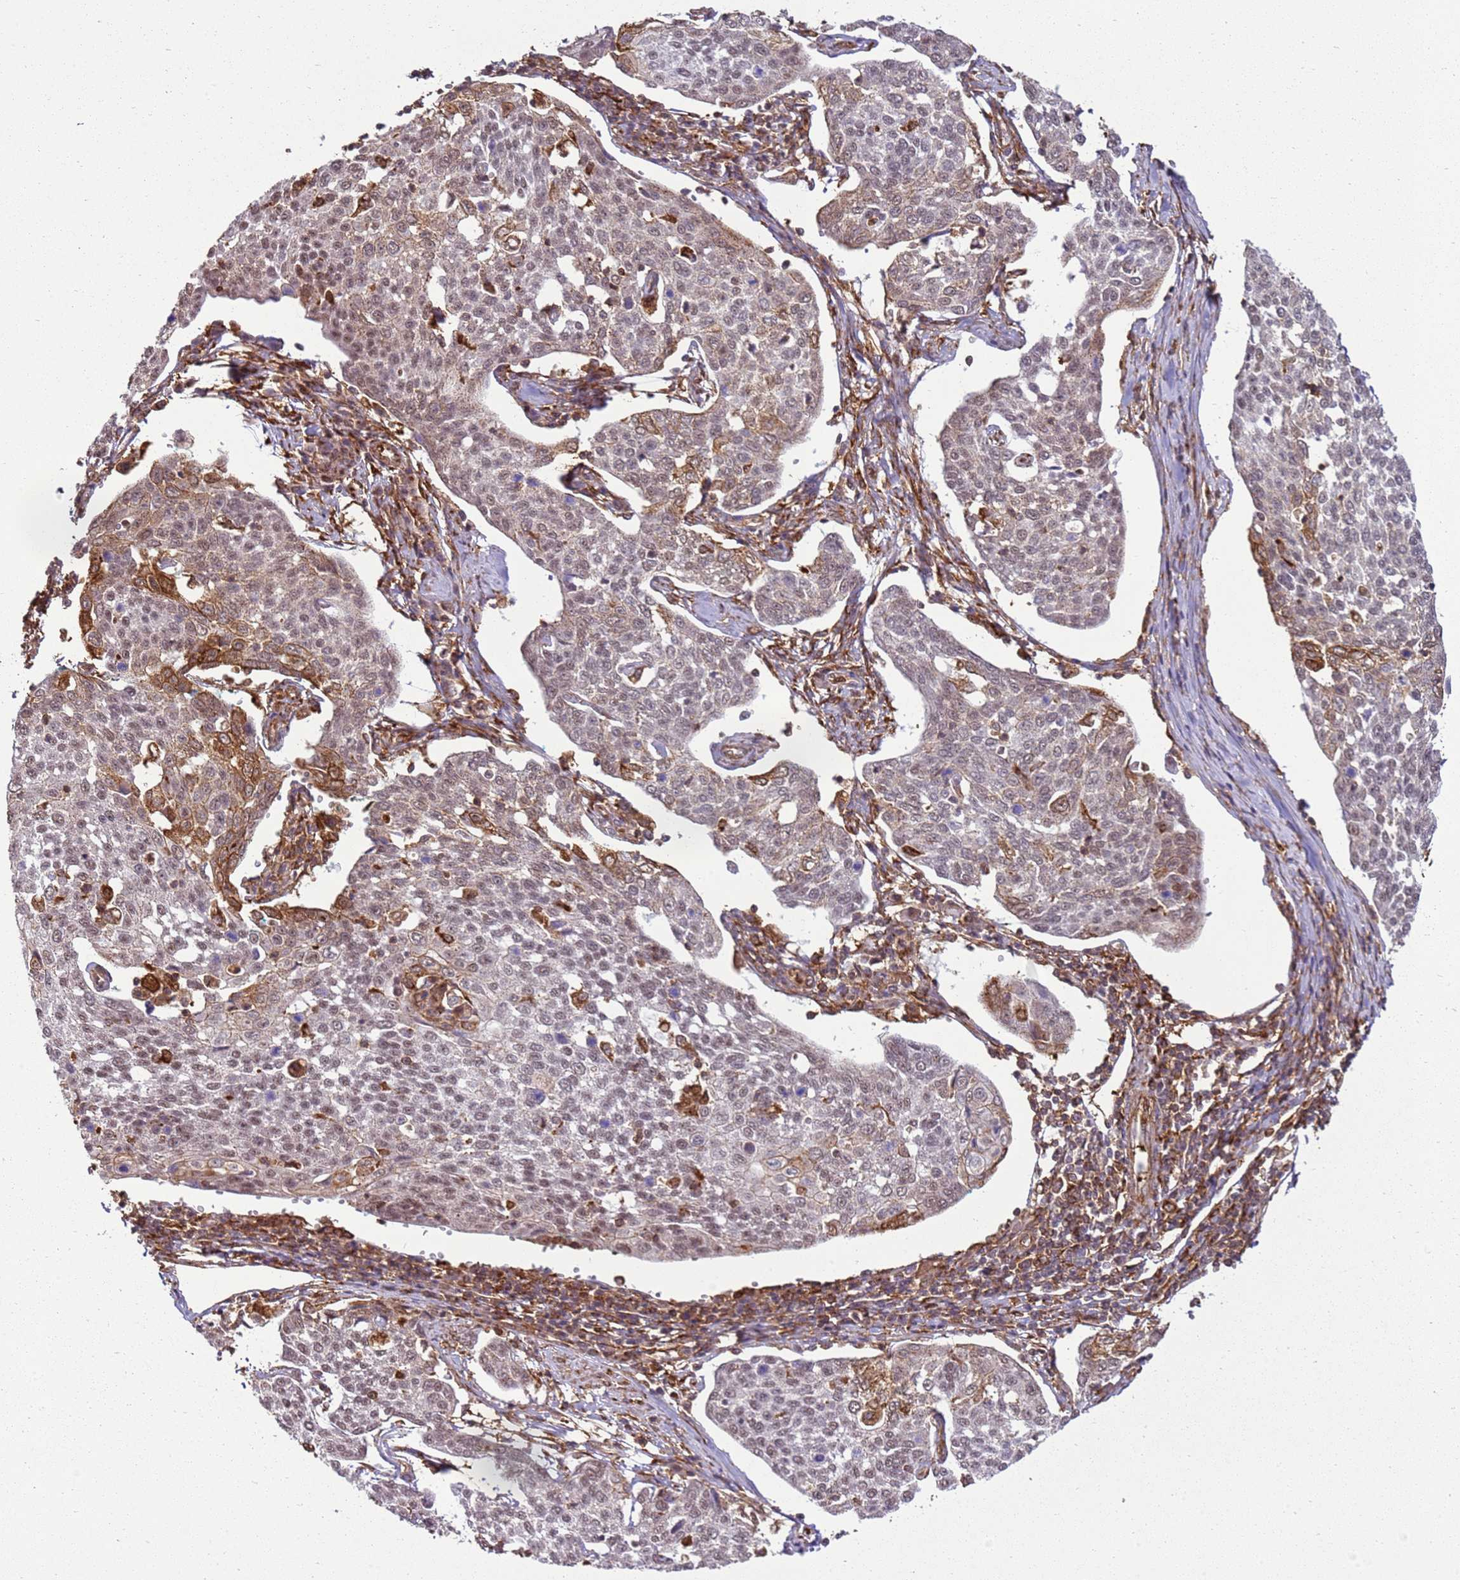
{"staining": {"intensity": "weak", "quantity": "25%-75%", "location": "nuclear"}, "tissue": "cervical cancer", "cell_type": "Tumor cells", "image_type": "cancer", "snomed": [{"axis": "morphology", "description": "Squamous cell carcinoma, NOS"}, {"axis": "topography", "description": "Cervix"}], "caption": "Immunohistochemical staining of human cervical squamous cell carcinoma exhibits weak nuclear protein positivity in approximately 25%-75% of tumor cells. (DAB (3,3'-diaminobenzidine) IHC, brown staining for protein, blue staining for nuclei).", "gene": "GABRE", "patient": {"sex": "female", "age": 34}}